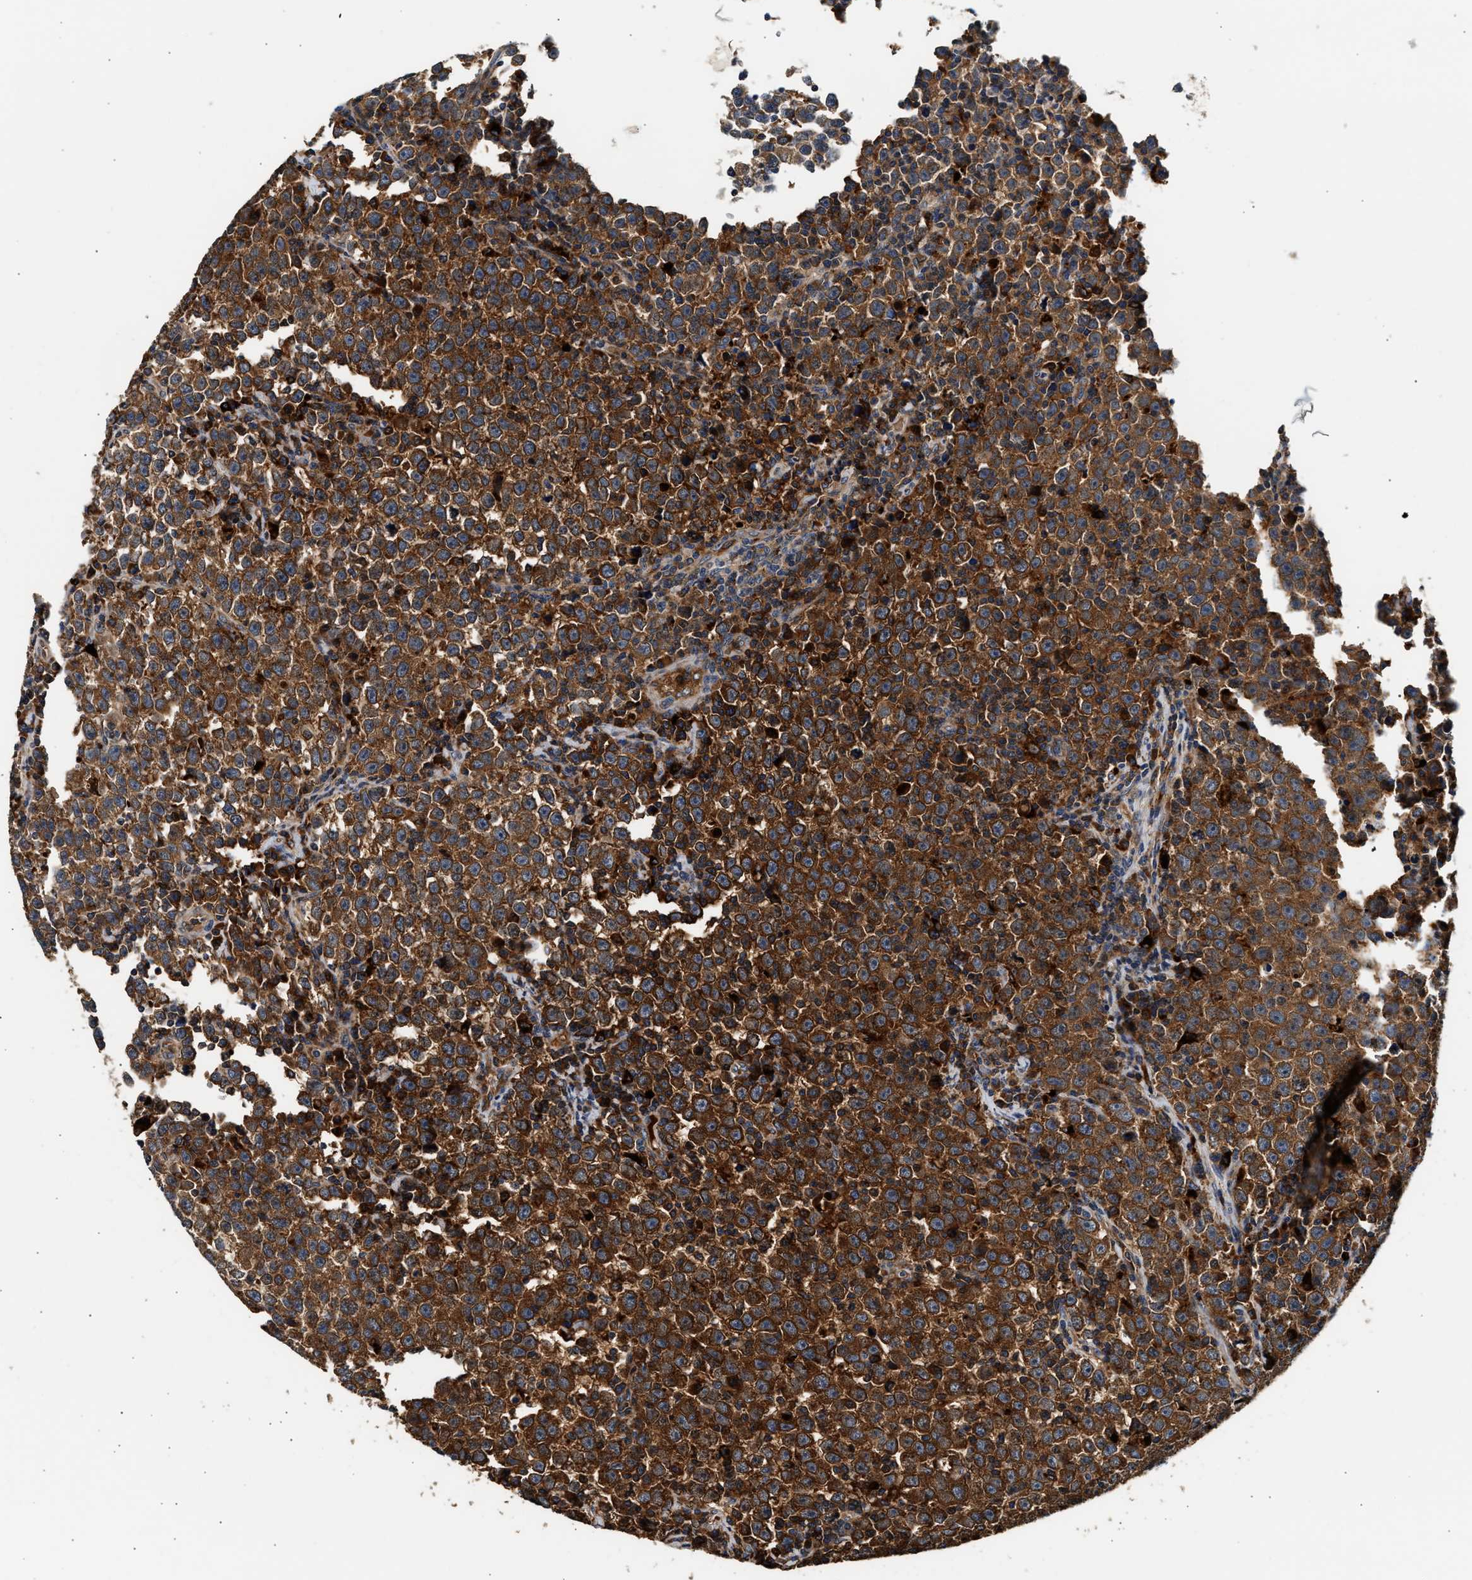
{"staining": {"intensity": "strong", "quantity": ">75%", "location": "cytoplasmic/membranous"}, "tissue": "testis cancer", "cell_type": "Tumor cells", "image_type": "cancer", "snomed": [{"axis": "morphology", "description": "Seminoma, NOS"}, {"axis": "topography", "description": "Testis"}], "caption": "A brown stain shows strong cytoplasmic/membranous positivity of a protein in testis cancer (seminoma) tumor cells.", "gene": "PLD3", "patient": {"sex": "male", "age": 43}}